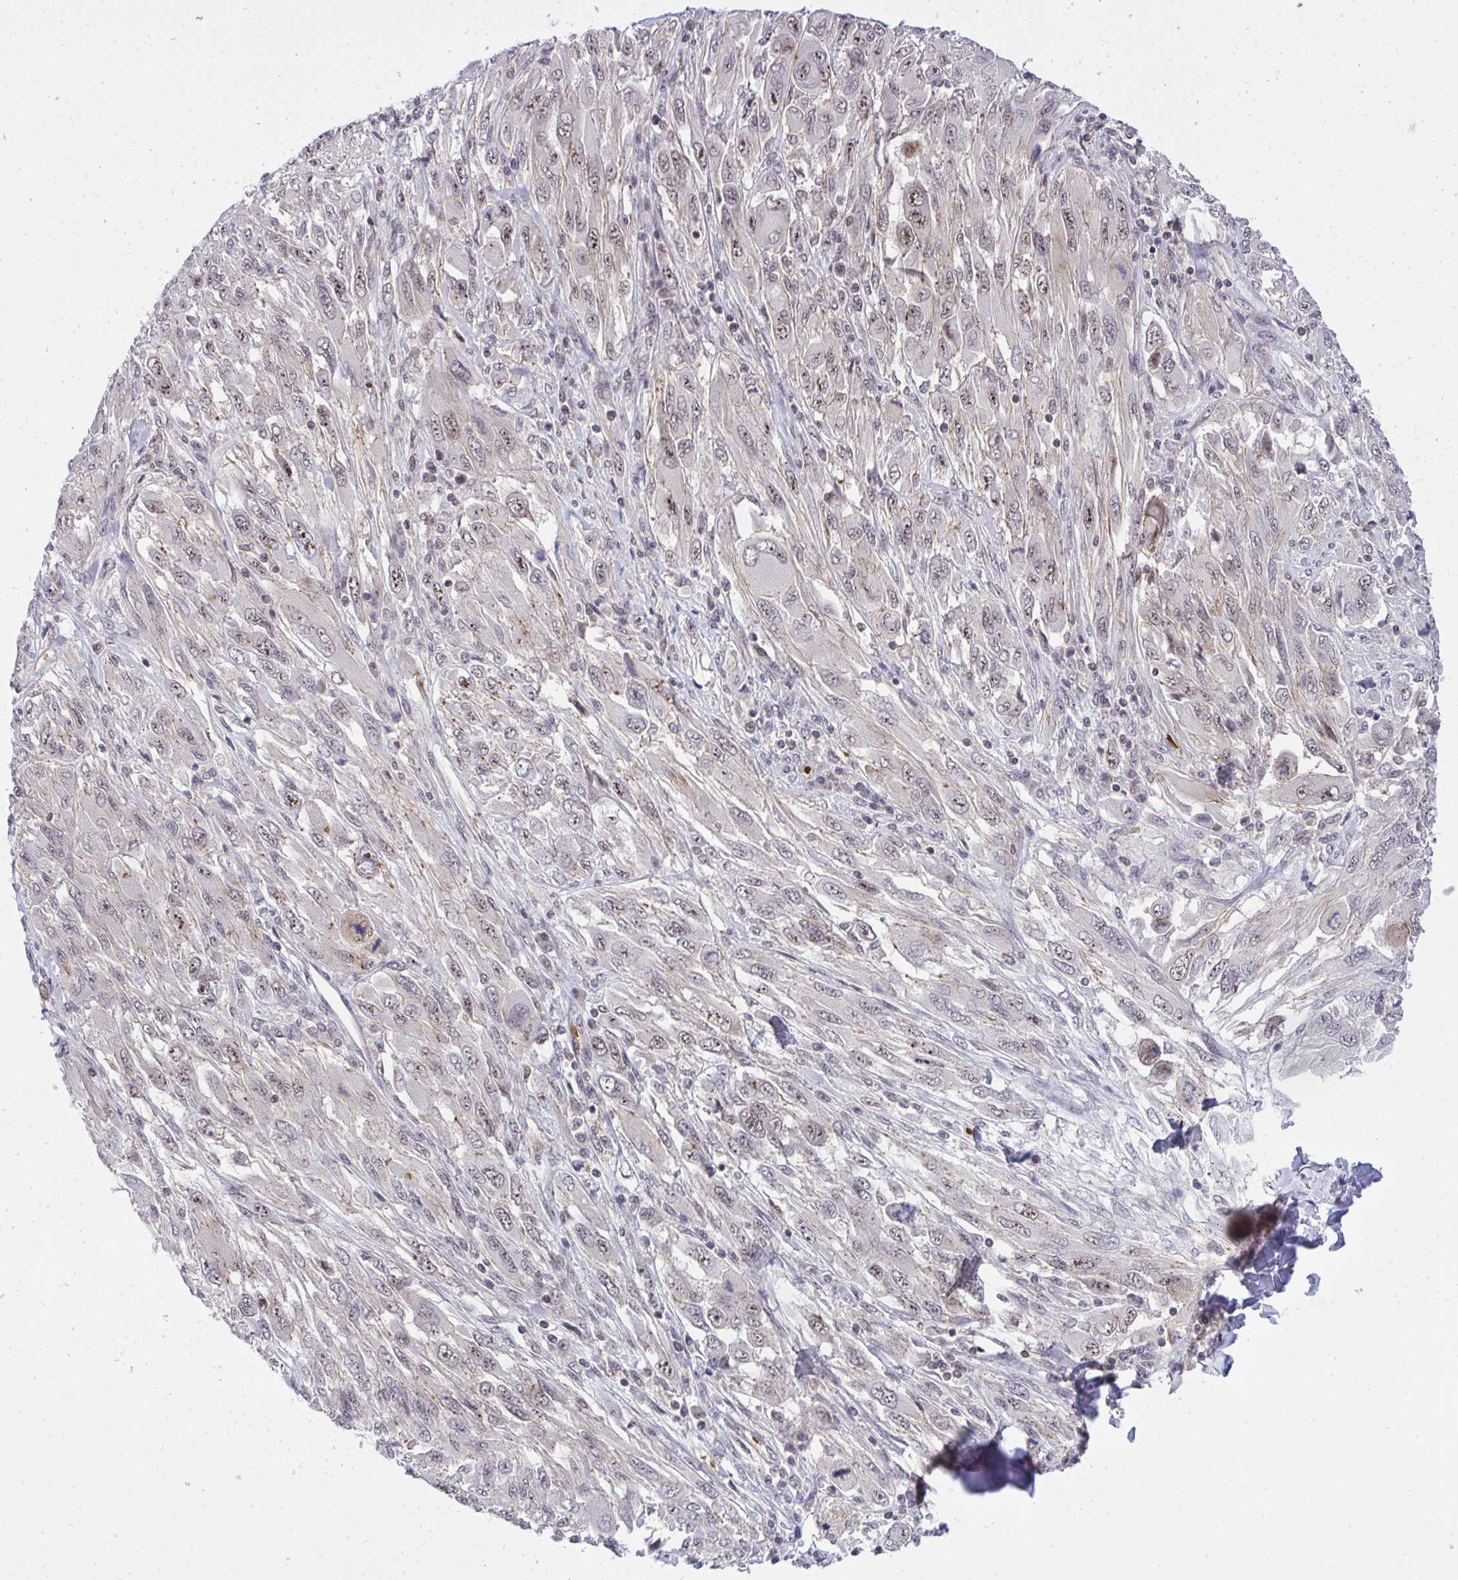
{"staining": {"intensity": "negative", "quantity": "none", "location": "none"}, "tissue": "melanoma", "cell_type": "Tumor cells", "image_type": "cancer", "snomed": [{"axis": "morphology", "description": "Malignant melanoma, NOS"}, {"axis": "topography", "description": "Skin"}], "caption": "This is an IHC histopathology image of human melanoma. There is no positivity in tumor cells.", "gene": "PPP1CA", "patient": {"sex": "female", "age": 91}}